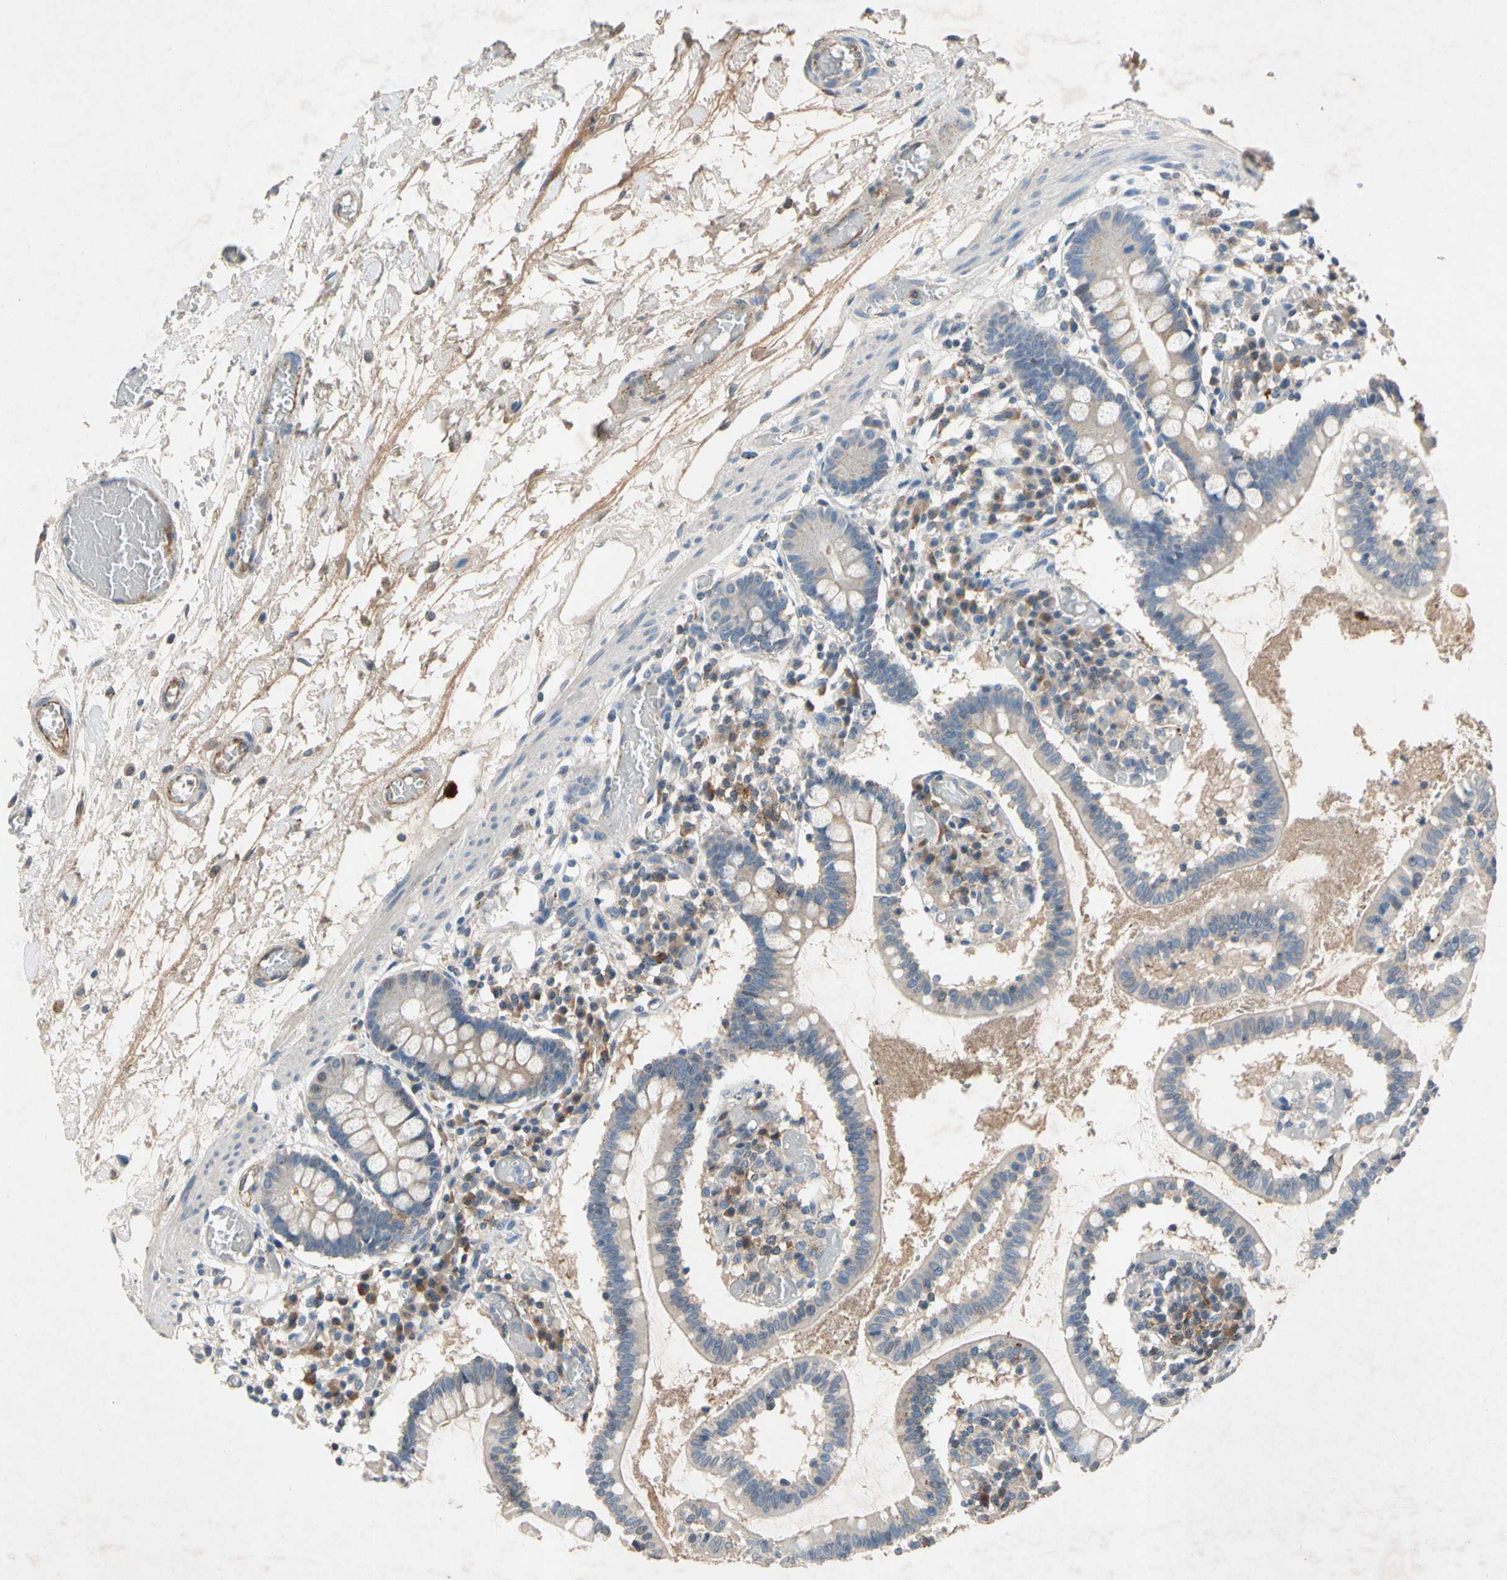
{"staining": {"intensity": "strong", "quantity": "25%-75%", "location": "cytoplasmic/membranous"}, "tissue": "small intestine", "cell_type": "Glandular cells", "image_type": "normal", "snomed": [{"axis": "morphology", "description": "Normal tissue, NOS"}, {"axis": "topography", "description": "Small intestine"}], "caption": "A high amount of strong cytoplasmic/membranous positivity is appreciated in approximately 25%-75% of glandular cells in unremarkable small intestine.", "gene": "NDFIP2", "patient": {"sex": "female", "age": 61}}